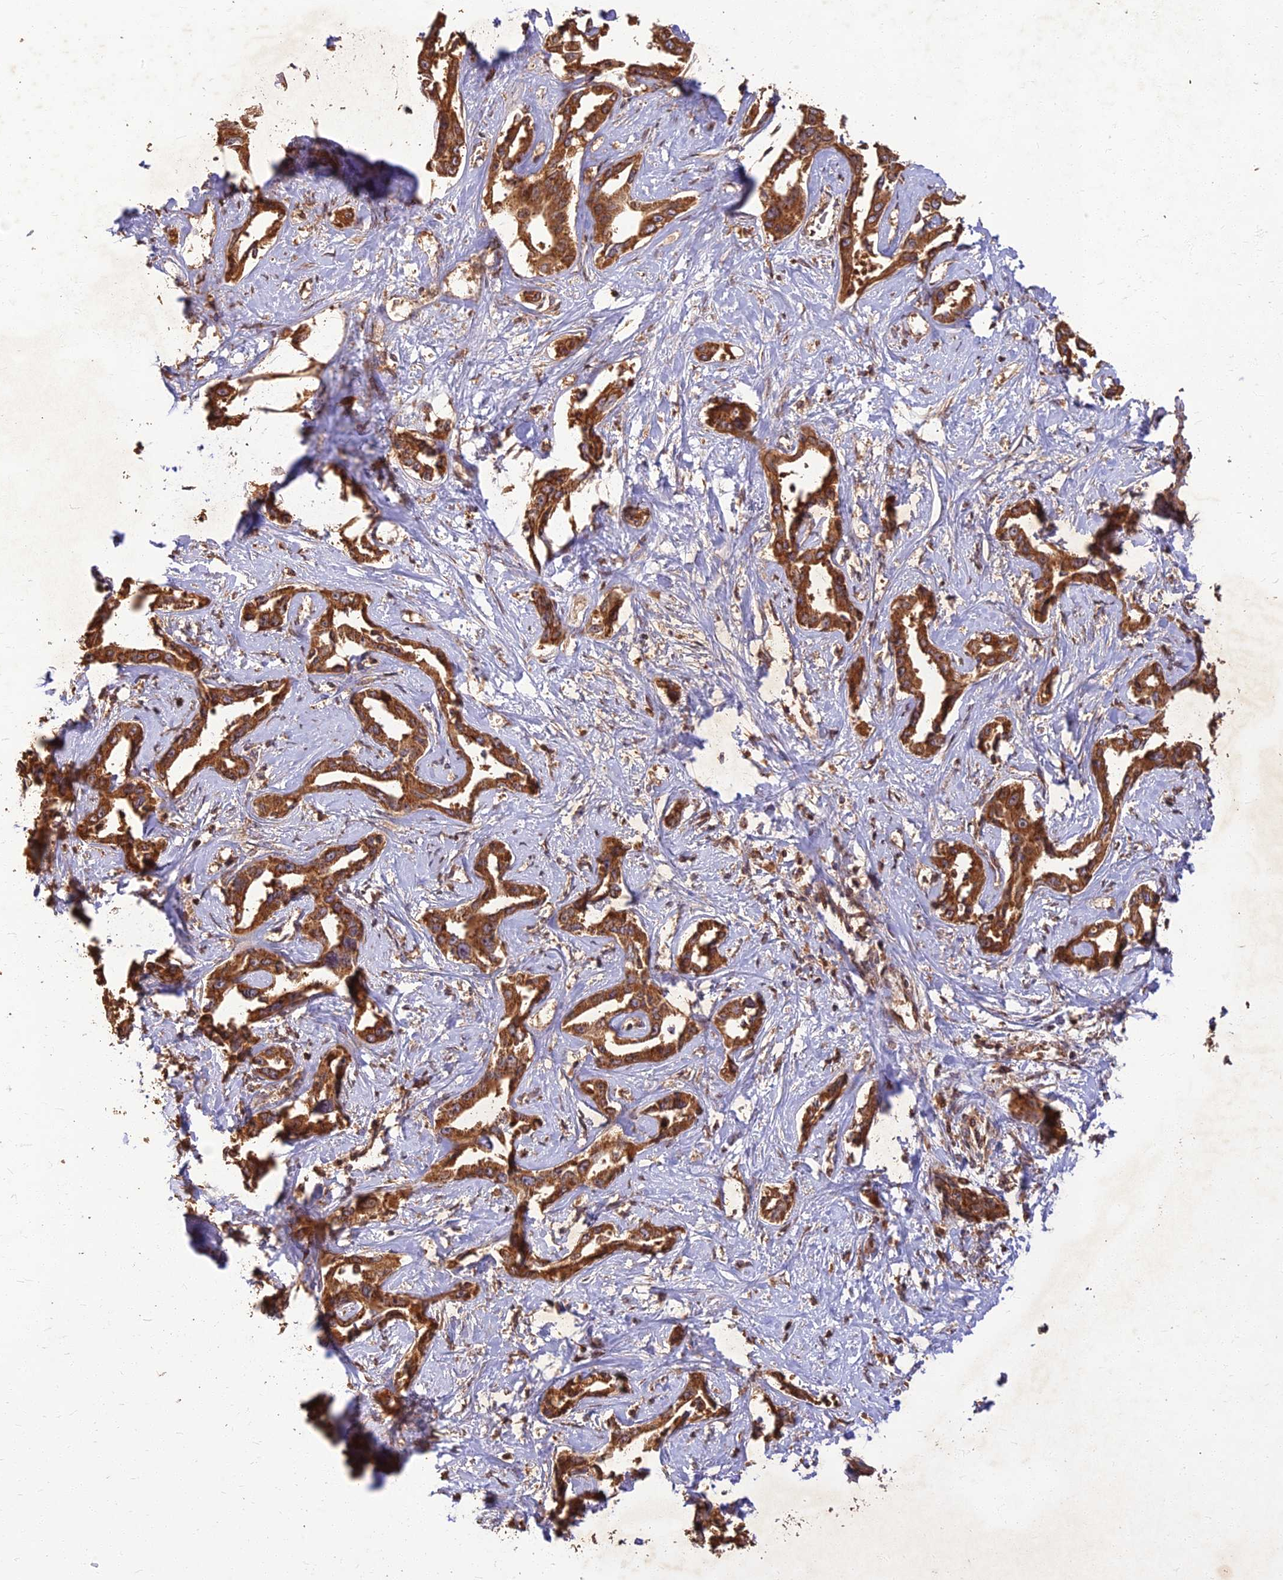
{"staining": {"intensity": "strong", "quantity": ">75%", "location": "cytoplasmic/membranous"}, "tissue": "liver cancer", "cell_type": "Tumor cells", "image_type": "cancer", "snomed": [{"axis": "morphology", "description": "Cholangiocarcinoma"}, {"axis": "topography", "description": "Liver"}], "caption": "Immunohistochemistry staining of liver cancer (cholangiocarcinoma), which demonstrates high levels of strong cytoplasmic/membranous positivity in about >75% of tumor cells indicating strong cytoplasmic/membranous protein positivity. The staining was performed using DAB (brown) for protein detection and nuclei were counterstained in hematoxylin (blue).", "gene": "CORO1C", "patient": {"sex": "male", "age": 59}}